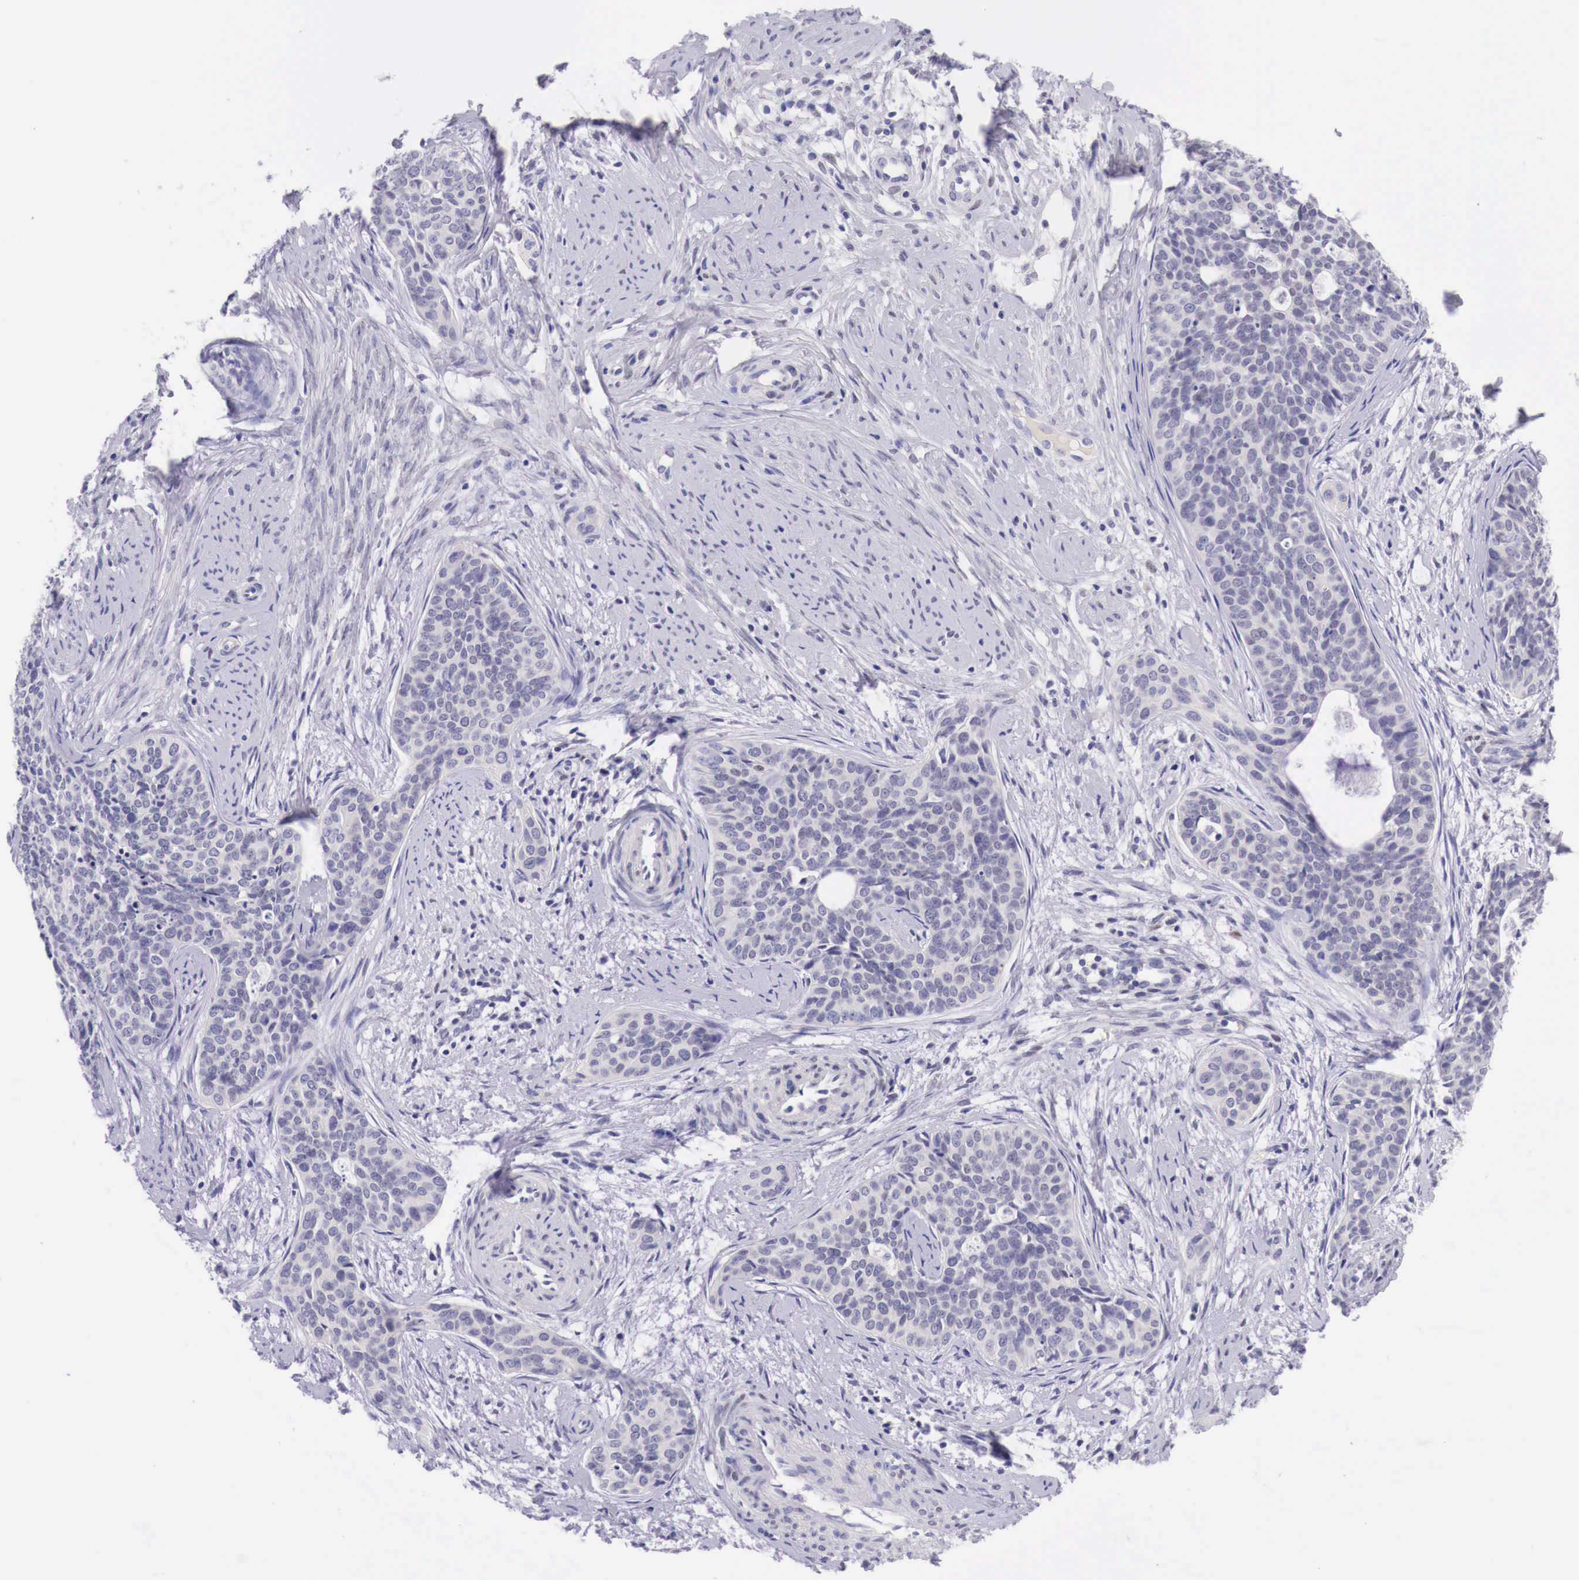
{"staining": {"intensity": "negative", "quantity": "none", "location": "none"}, "tissue": "cervical cancer", "cell_type": "Tumor cells", "image_type": "cancer", "snomed": [{"axis": "morphology", "description": "Squamous cell carcinoma, NOS"}, {"axis": "topography", "description": "Cervix"}], "caption": "This is a histopathology image of immunohistochemistry staining of cervical squamous cell carcinoma, which shows no expression in tumor cells. (Stains: DAB immunohistochemistry with hematoxylin counter stain, Microscopy: brightfield microscopy at high magnification).", "gene": "BCL6", "patient": {"sex": "female", "age": 34}}